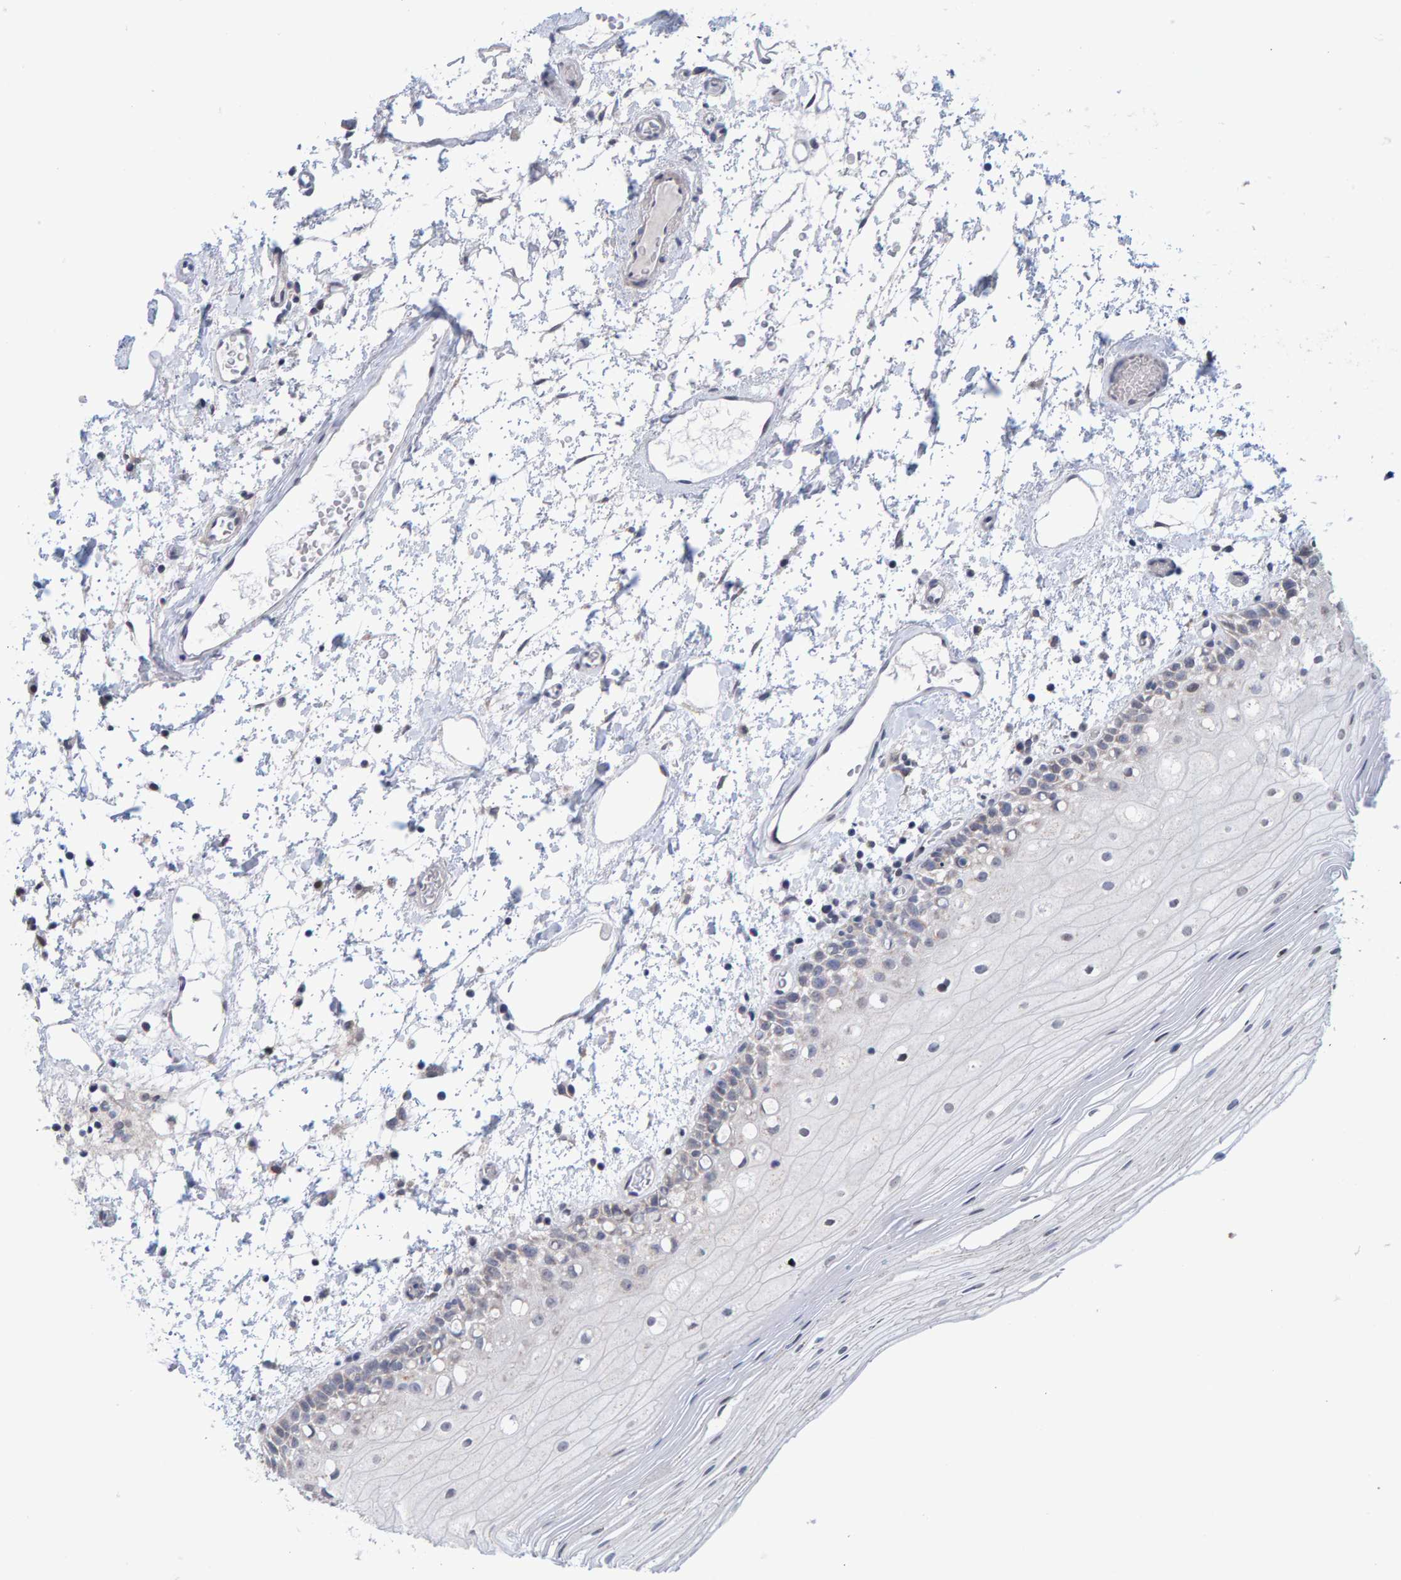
{"staining": {"intensity": "negative", "quantity": "none", "location": "none"}, "tissue": "oral mucosa", "cell_type": "Squamous epithelial cells", "image_type": "normal", "snomed": [{"axis": "morphology", "description": "Normal tissue, NOS"}, {"axis": "topography", "description": "Oral tissue"}], "caption": "The image displays no staining of squamous epithelial cells in benign oral mucosa.", "gene": "USP43", "patient": {"sex": "male", "age": 52}}